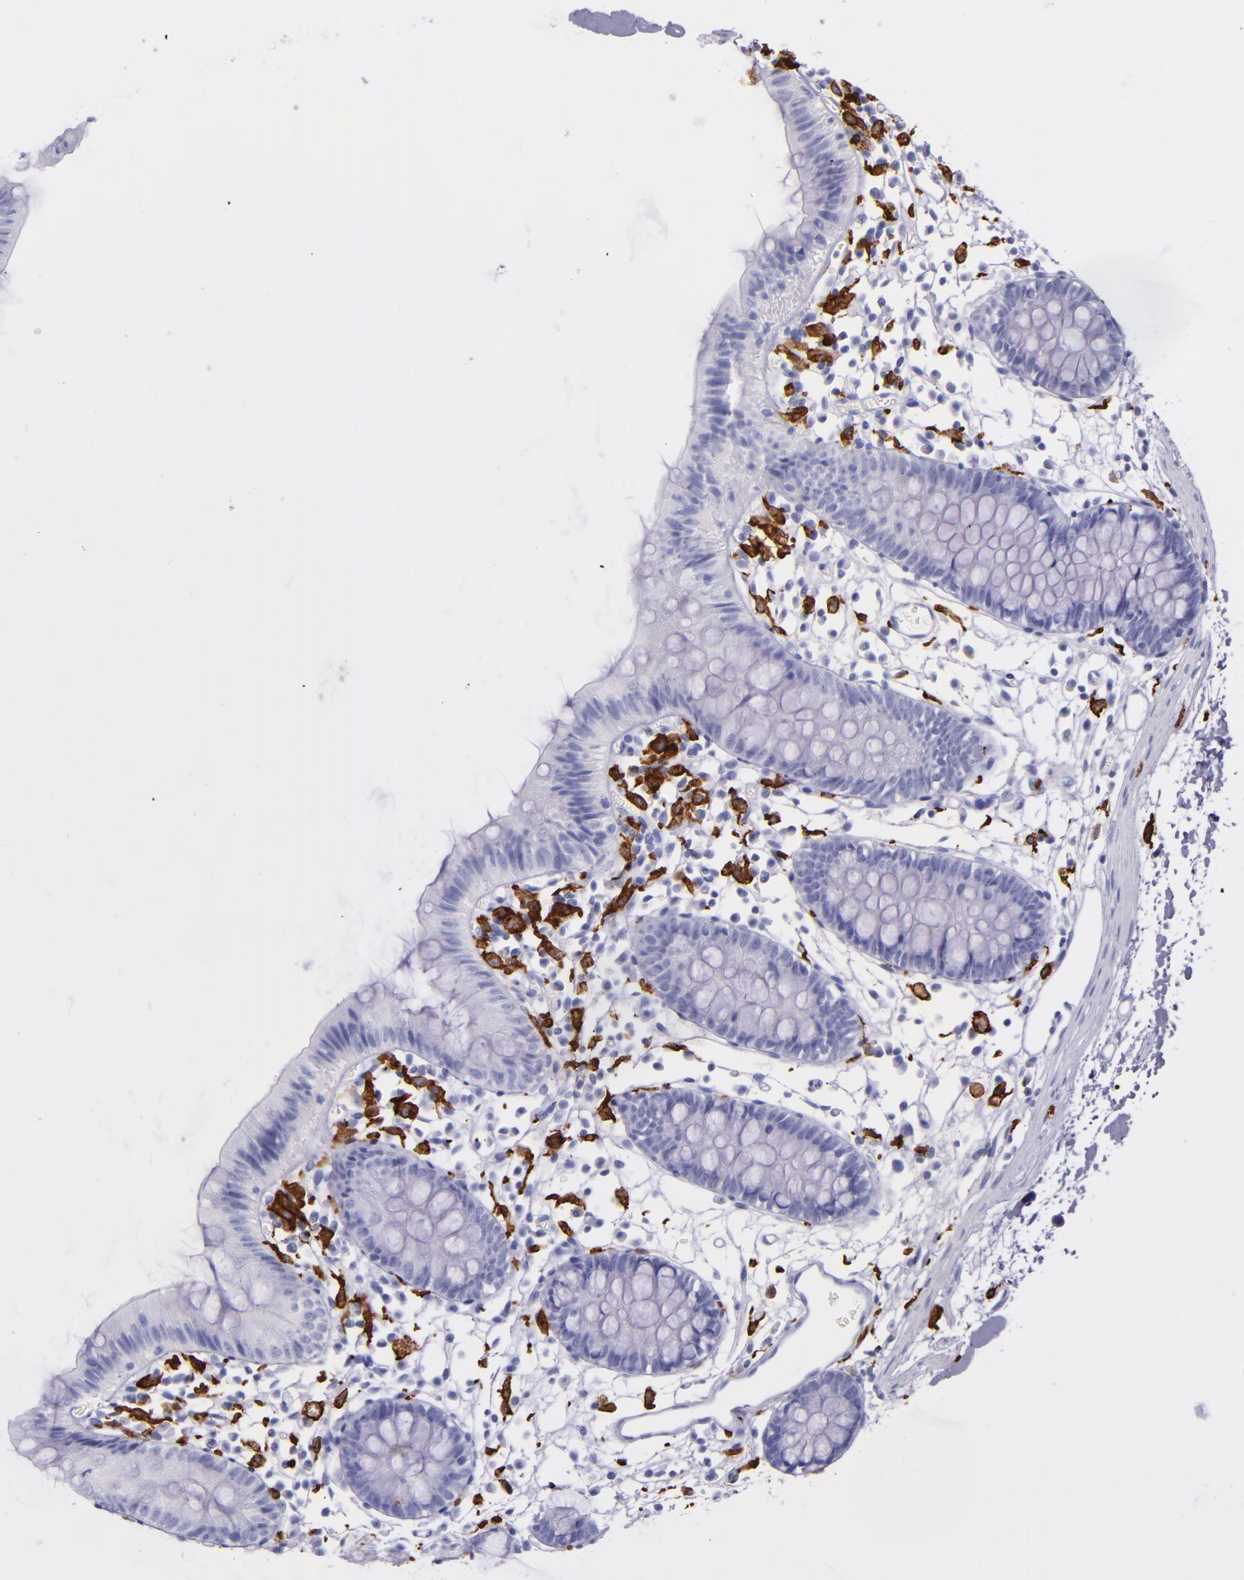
{"staining": {"intensity": "negative", "quantity": "none", "location": "none"}, "tissue": "colon", "cell_type": "Endothelial cells", "image_type": "normal", "snomed": [{"axis": "morphology", "description": "Normal tissue, NOS"}, {"axis": "topography", "description": "Colon"}], "caption": "Immunohistochemistry of normal human colon exhibits no expression in endothelial cells.", "gene": "CD163", "patient": {"sex": "male", "age": 14}}